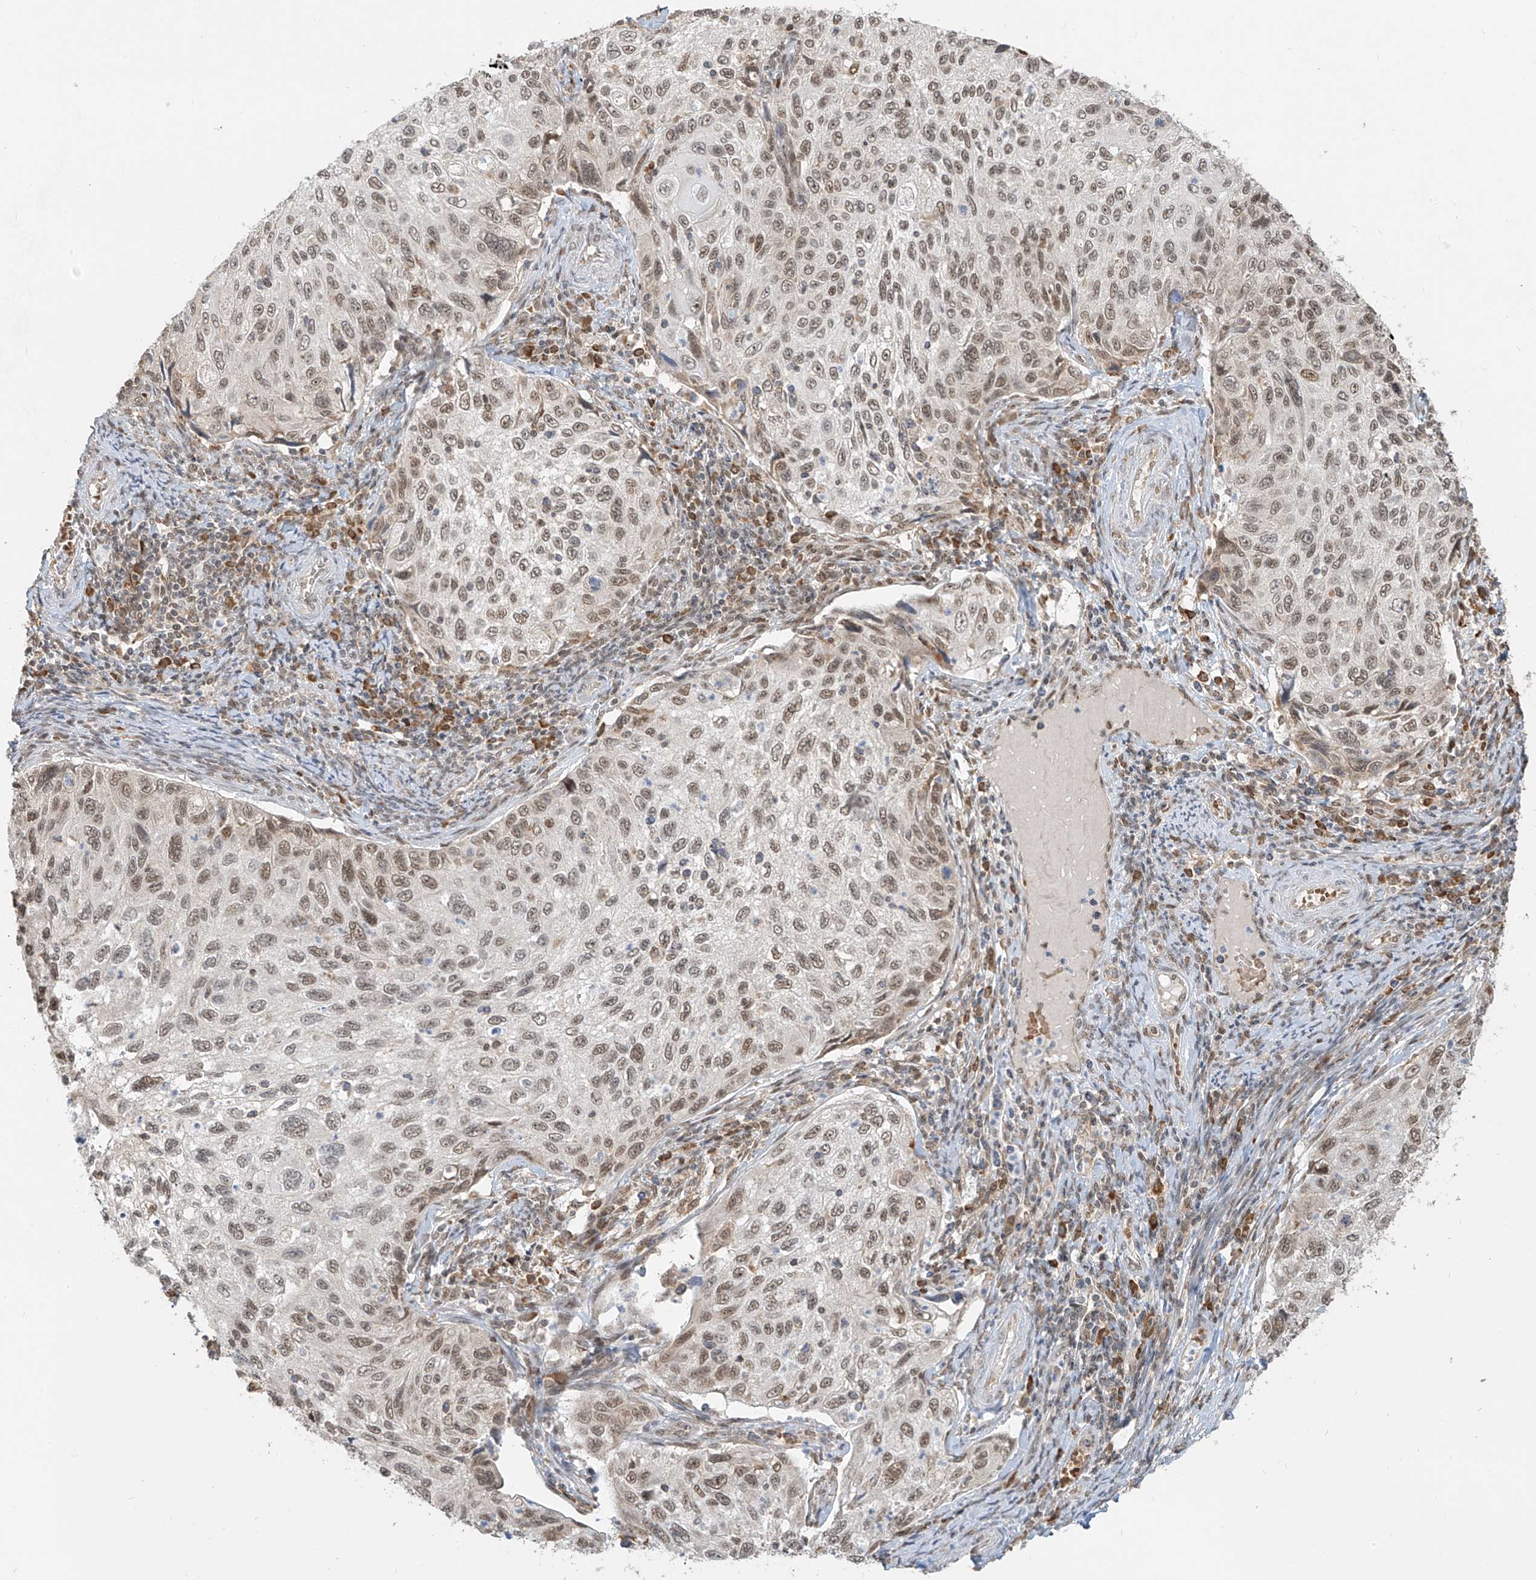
{"staining": {"intensity": "moderate", "quantity": ">75%", "location": "nuclear"}, "tissue": "cervical cancer", "cell_type": "Tumor cells", "image_type": "cancer", "snomed": [{"axis": "morphology", "description": "Squamous cell carcinoma, NOS"}, {"axis": "topography", "description": "Cervix"}], "caption": "Immunohistochemistry (IHC) histopathology image of squamous cell carcinoma (cervical) stained for a protein (brown), which reveals medium levels of moderate nuclear expression in about >75% of tumor cells.", "gene": "ZMYM2", "patient": {"sex": "female", "age": 70}}